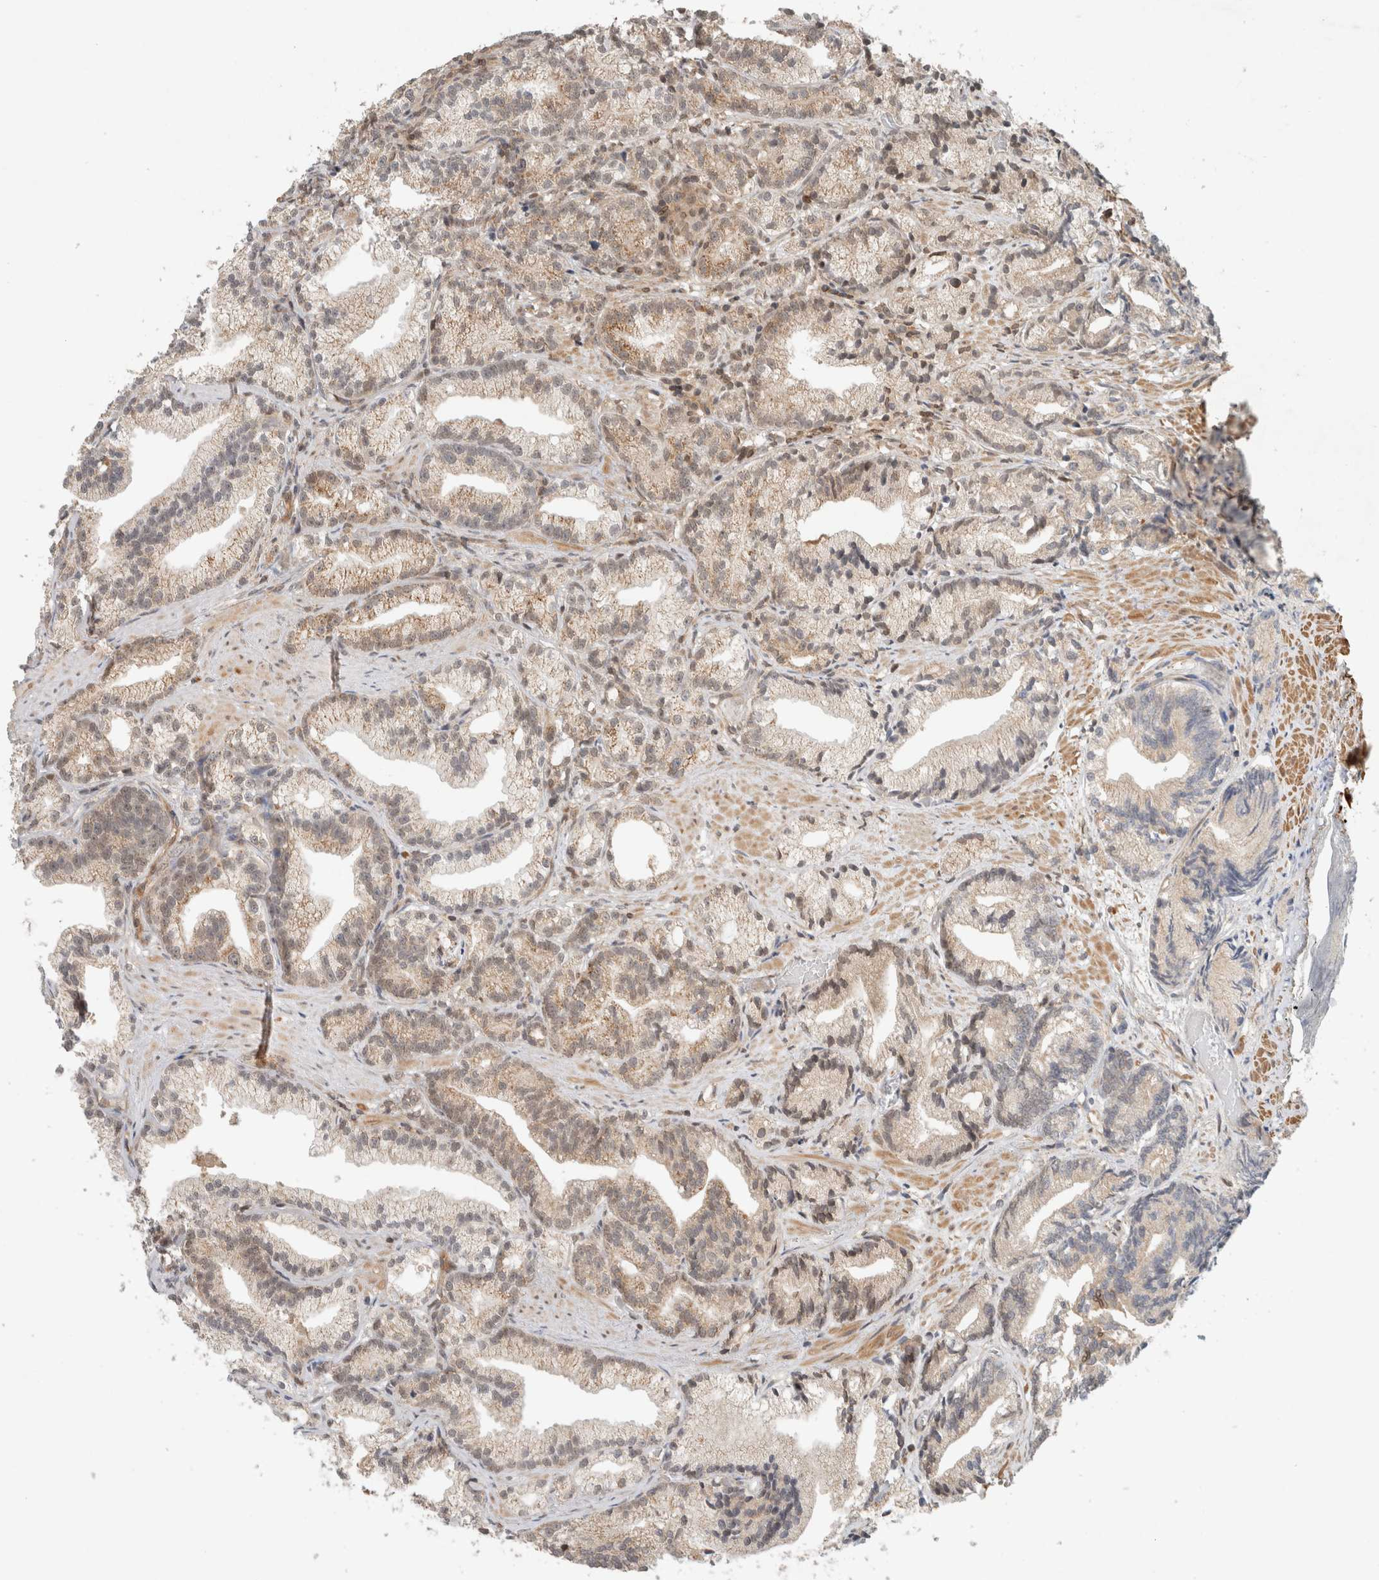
{"staining": {"intensity": "weak", "quantity": ">75%", "location": "cytoplasmic/membranous"}, "tissue": "prostate cancer", "cell_type": "Tumor cells", "image_type": "cancer", "snomed": [{"axis": "morphology", "description": "Adenocarcinoma, Low grade"}, {"axis": "topography", "description": "Prostate"}], "caption": "Brown immunohistochemical staining in prostate cancer exhibits weak cytoplasmic/membranous expression in approximately >75% of tumor cells.", "gene": "CAAP1", "patient": {"sex": "male", "age": 89}}